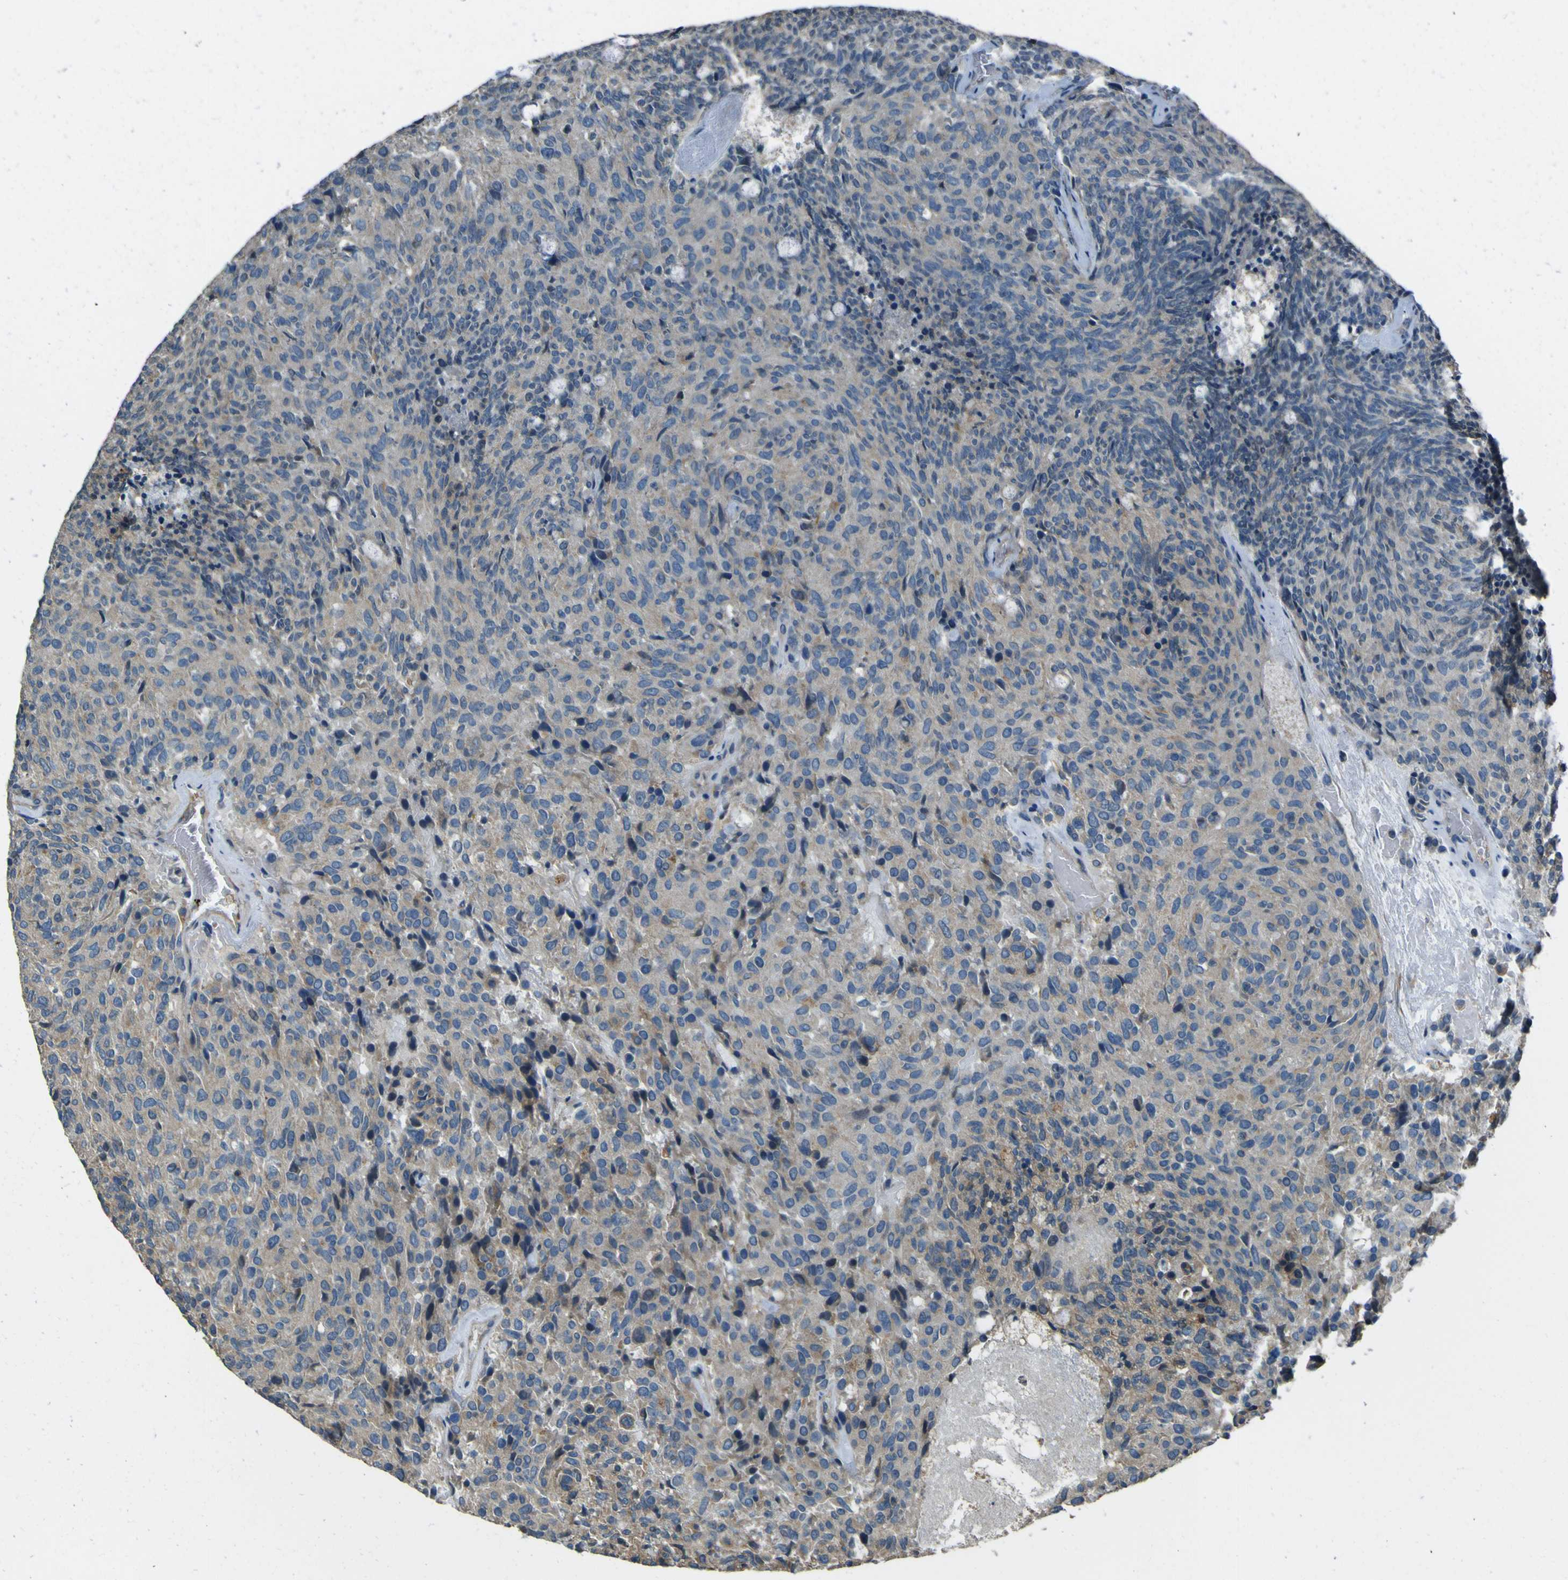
{"staining": {"intensity": "weak", "quantity": "25%-75%", "location": "cytoplasmic/membranous"}, "tissue": "carcinoid", "cell_type": "Tumor cells", "image_type": "cancer", "snomed": [{"axis": "morphology", "description": "Carcinoid, malignant, NOS"}, {"axis": "topography", "description": "Pancreas"}], "caption": "A low amount of weak cytoplasmic/membranous positivity is seen in about 25%-75% of tumor cells in carcinoid tissue.", "gene": "NAALADL2", "patient": {"sex": "female", "age": 54}}